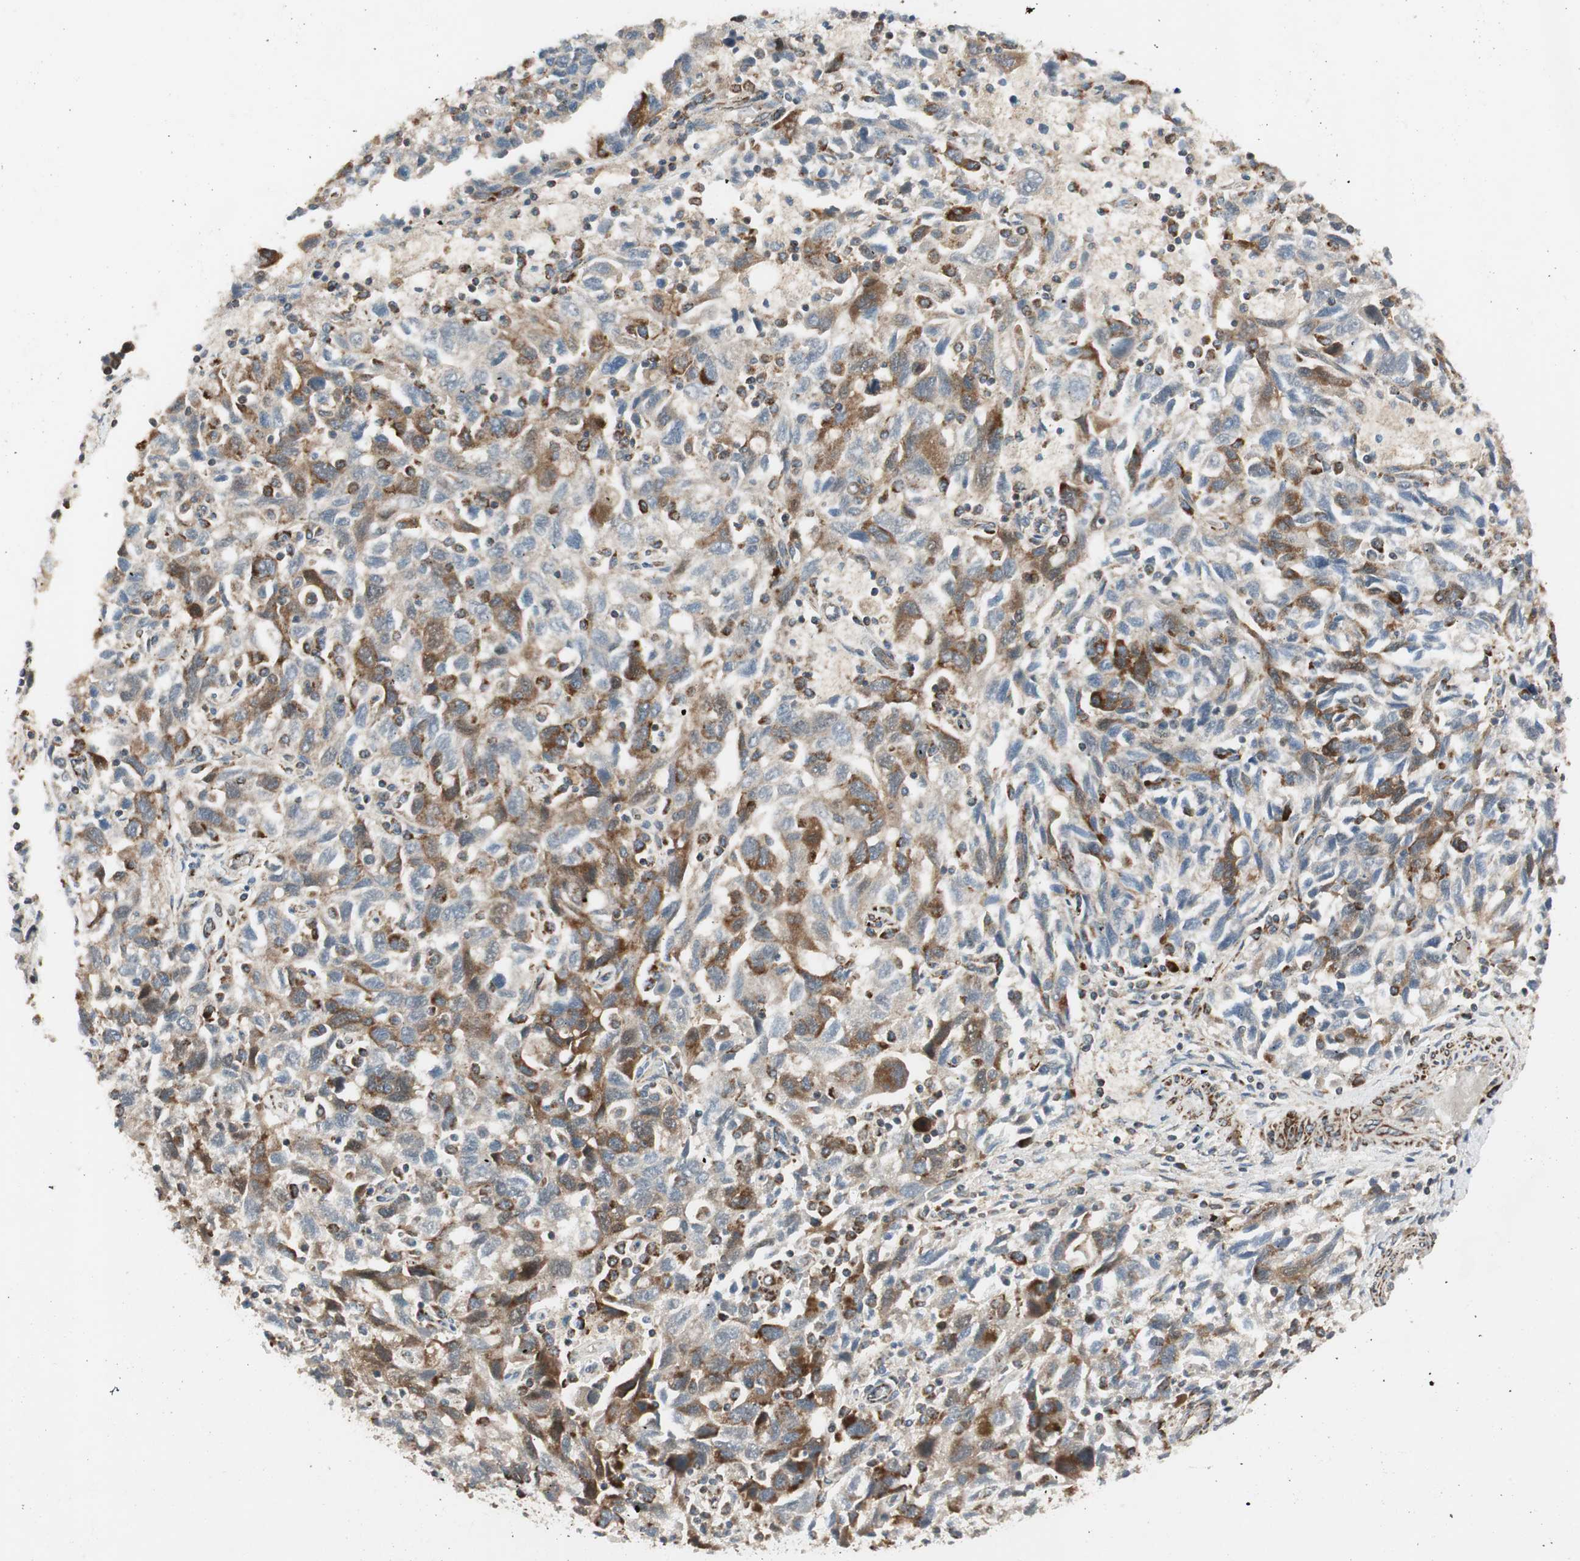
{"staining": {"intensity": "moderate", "quantity": ">75%", "location": "cytoplasmic/membranous"}, "tissue": "ovarian cancer", "cell_type": "Tumor cells", "image_type": "cancer", "snomed": [{"axis": "morphology", "description": "Carcinoma, NOS"}, {"axis": "morphology", "description": "Cystadenocarcinoma, serous, NOS"}, {"axis": "topography", "description": "Ovary"}], "caption": "The micrograph reveals a brown stain indicating the presence of a protein in the cytoplasmic/membranous of tumor cells in serous cystadenocarcinoma (ovarian).", "gene": "AKAP1", "patient": {"sex": "female", "age": 69}}